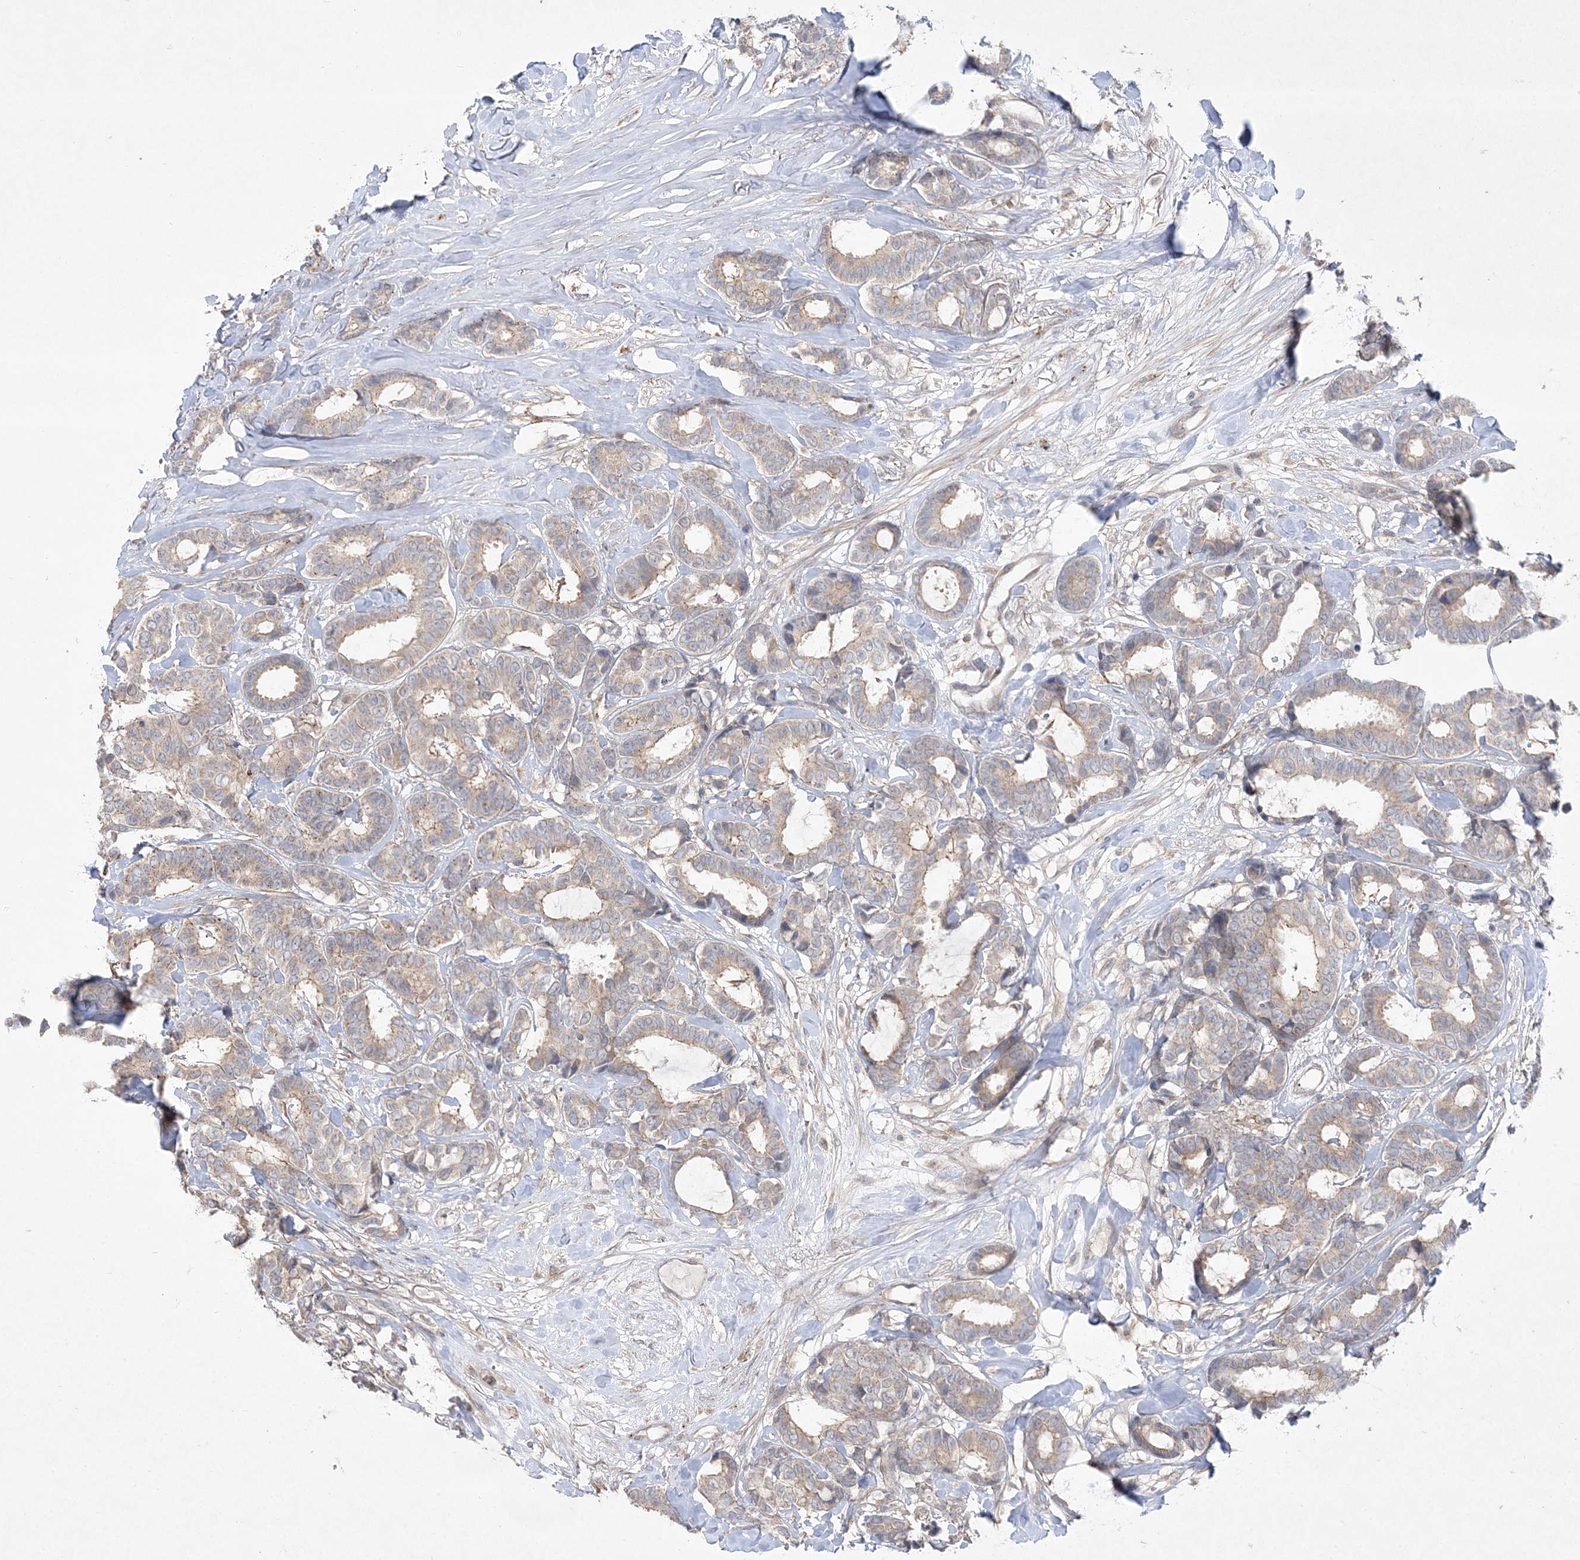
{"staining": {"intensity": "weak", "quantity": "25%-75%", "location": "cytoplasmic/membranous"}, "tissue": "breast cancer", "cell_type": "Tumor cells", "image_type": "cancer", "snomed": [{"axis": "morphology", "description": "Duct carcinoma"}, {"axis": "topography", "description": "Breast"}], "caption": "Breast cancer (invasive ductal carcinoma) stained with a protein marker shows weak staining in tumor cells.", "gene": "CLNK", "patient": {"sex": "female", "age": 87}}